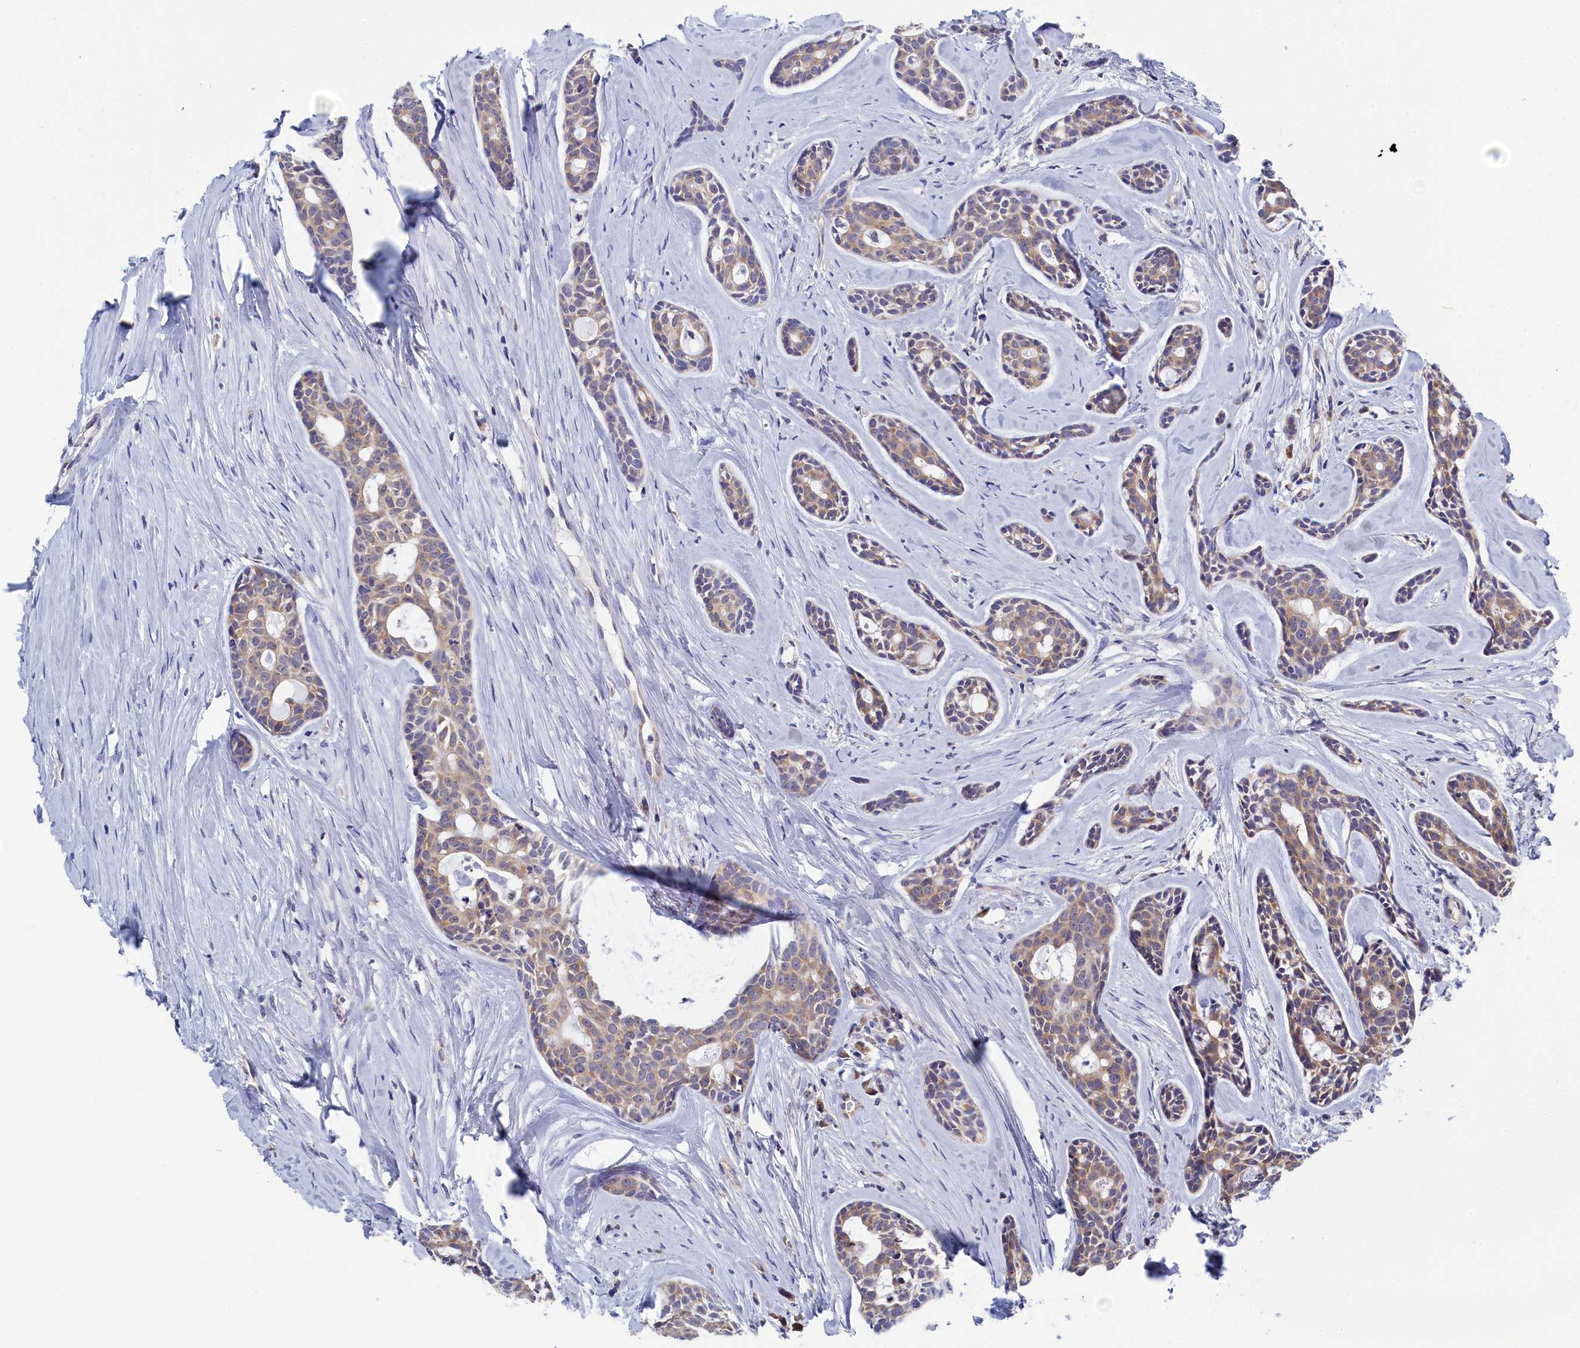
{"staining": {"intensity": "weak", "quantity": "<25%", "location": "cytoplasmic/membranous"}, "tissue": "head and neck cancer", "cell_type": "Tumor cells", "image_type": "cancer", "snomed": [{"axis": "morphology", "description": "Adenocarcinoma, NOS"}, {"axis": "topography", "description": "Subcutis"}, {"axis": "topography", "description": "Head-Neck"}], "caption": "Tumor cells show no significant expression in adenocarcinoma (head and neck).", "gene": "PGP", "patient": {"sex": "female", "age": 73}}